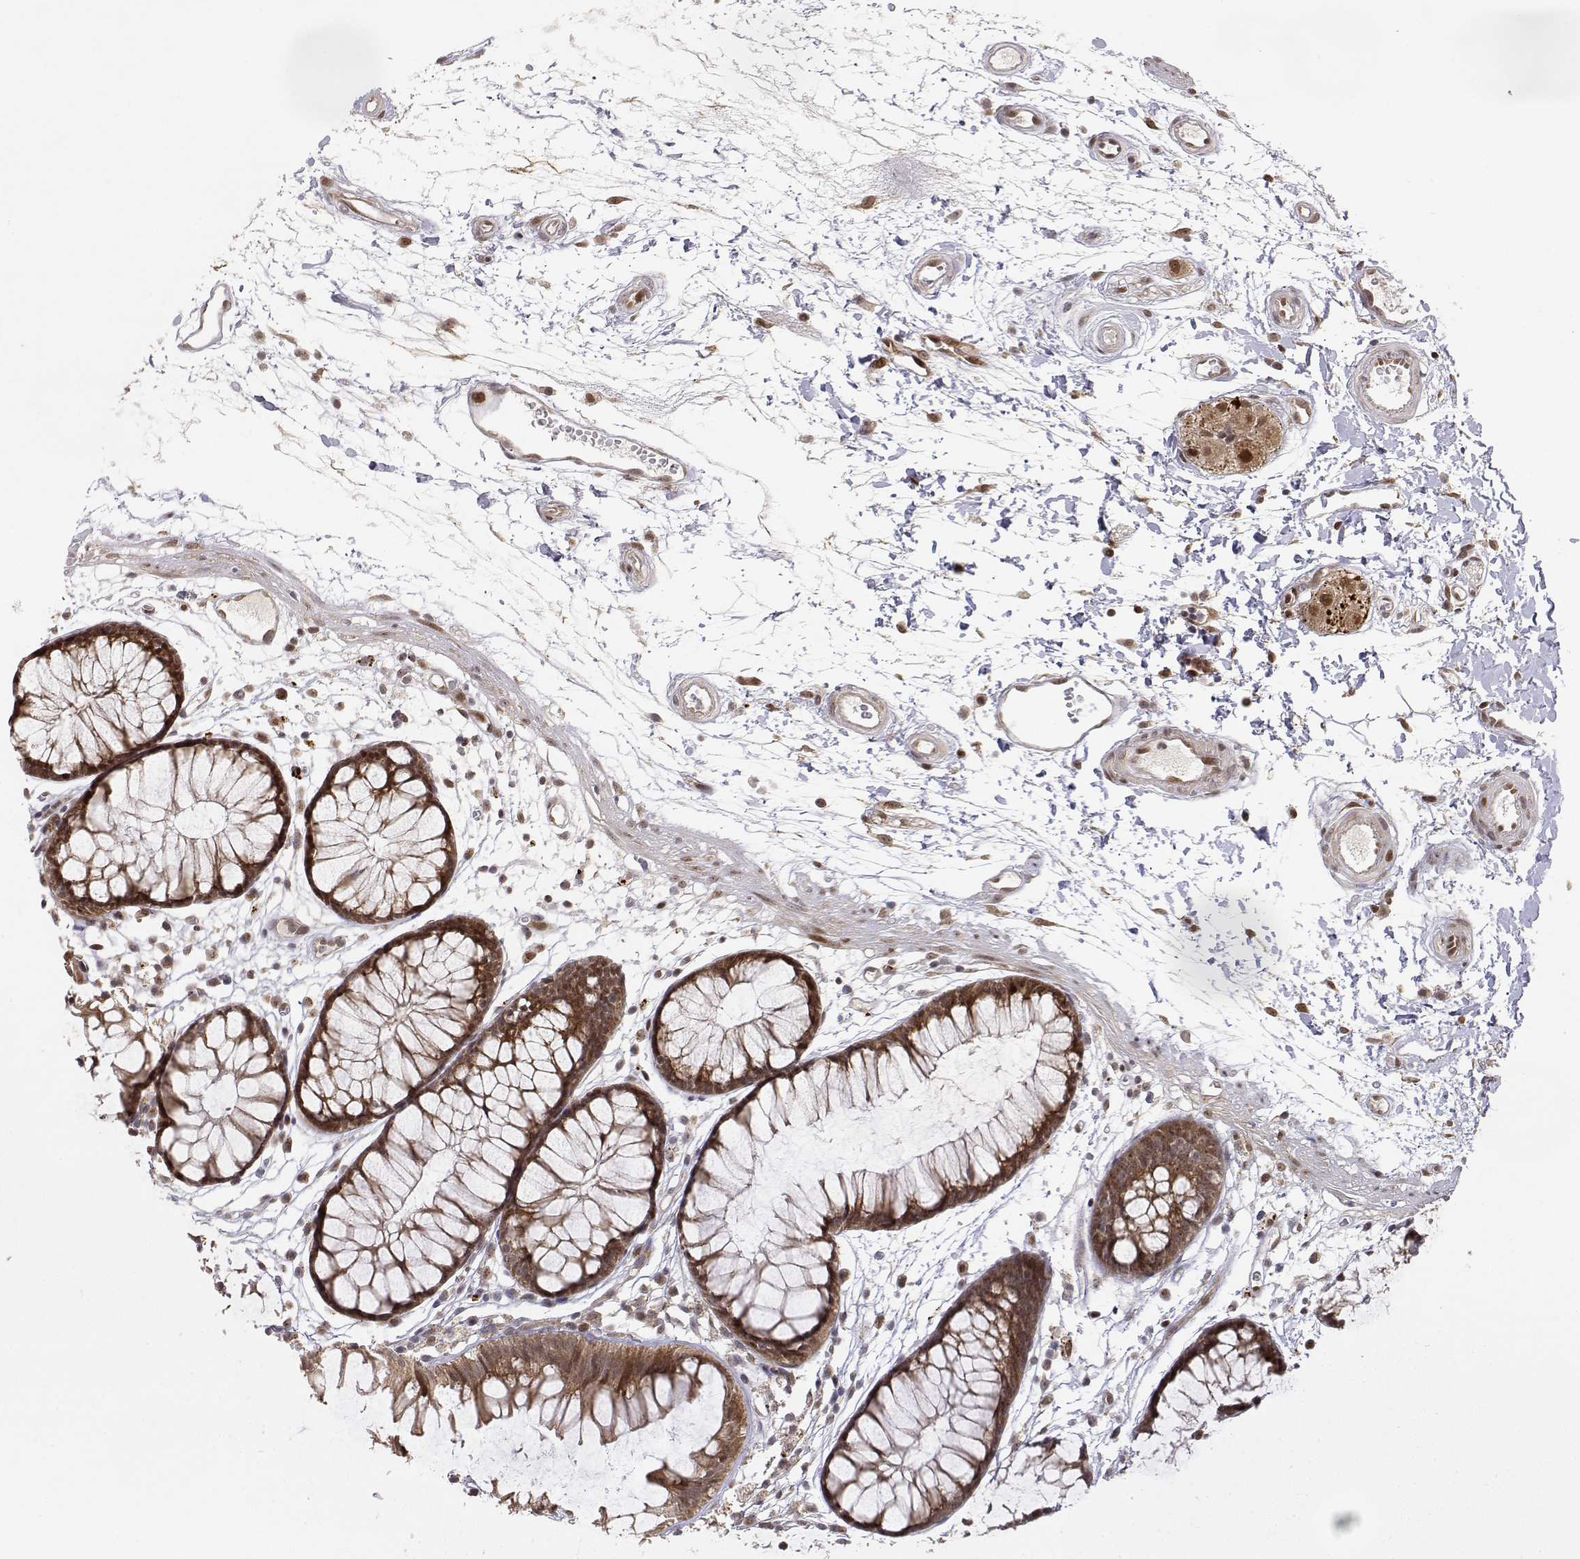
{"staining": {"intensity": "moderate", "quantity": ">75%", "location": "nuclear"}, "tissue": "colon", "cell_type": "Endothelial cells", "image_type": "normal", "snomed": [{"axis": "morphology", "description": "Normal tissue, NOS"}, {"axis": "morphology", "description": "Adenocarcinoma, NOS"}, {"axis": "topography", "description": "Colon"}], "caption": "Normal colon exhibits moderate nuclear expression in about >75% of endothelial cells (Stains: DAB (3,3'-diaminobenzidine) in brown, nuclei in blue, Microscopy: brightfield microscopy at high magnification)..", "gene": "BRCA1", "patient": {"sex": "male", "age": 65}}